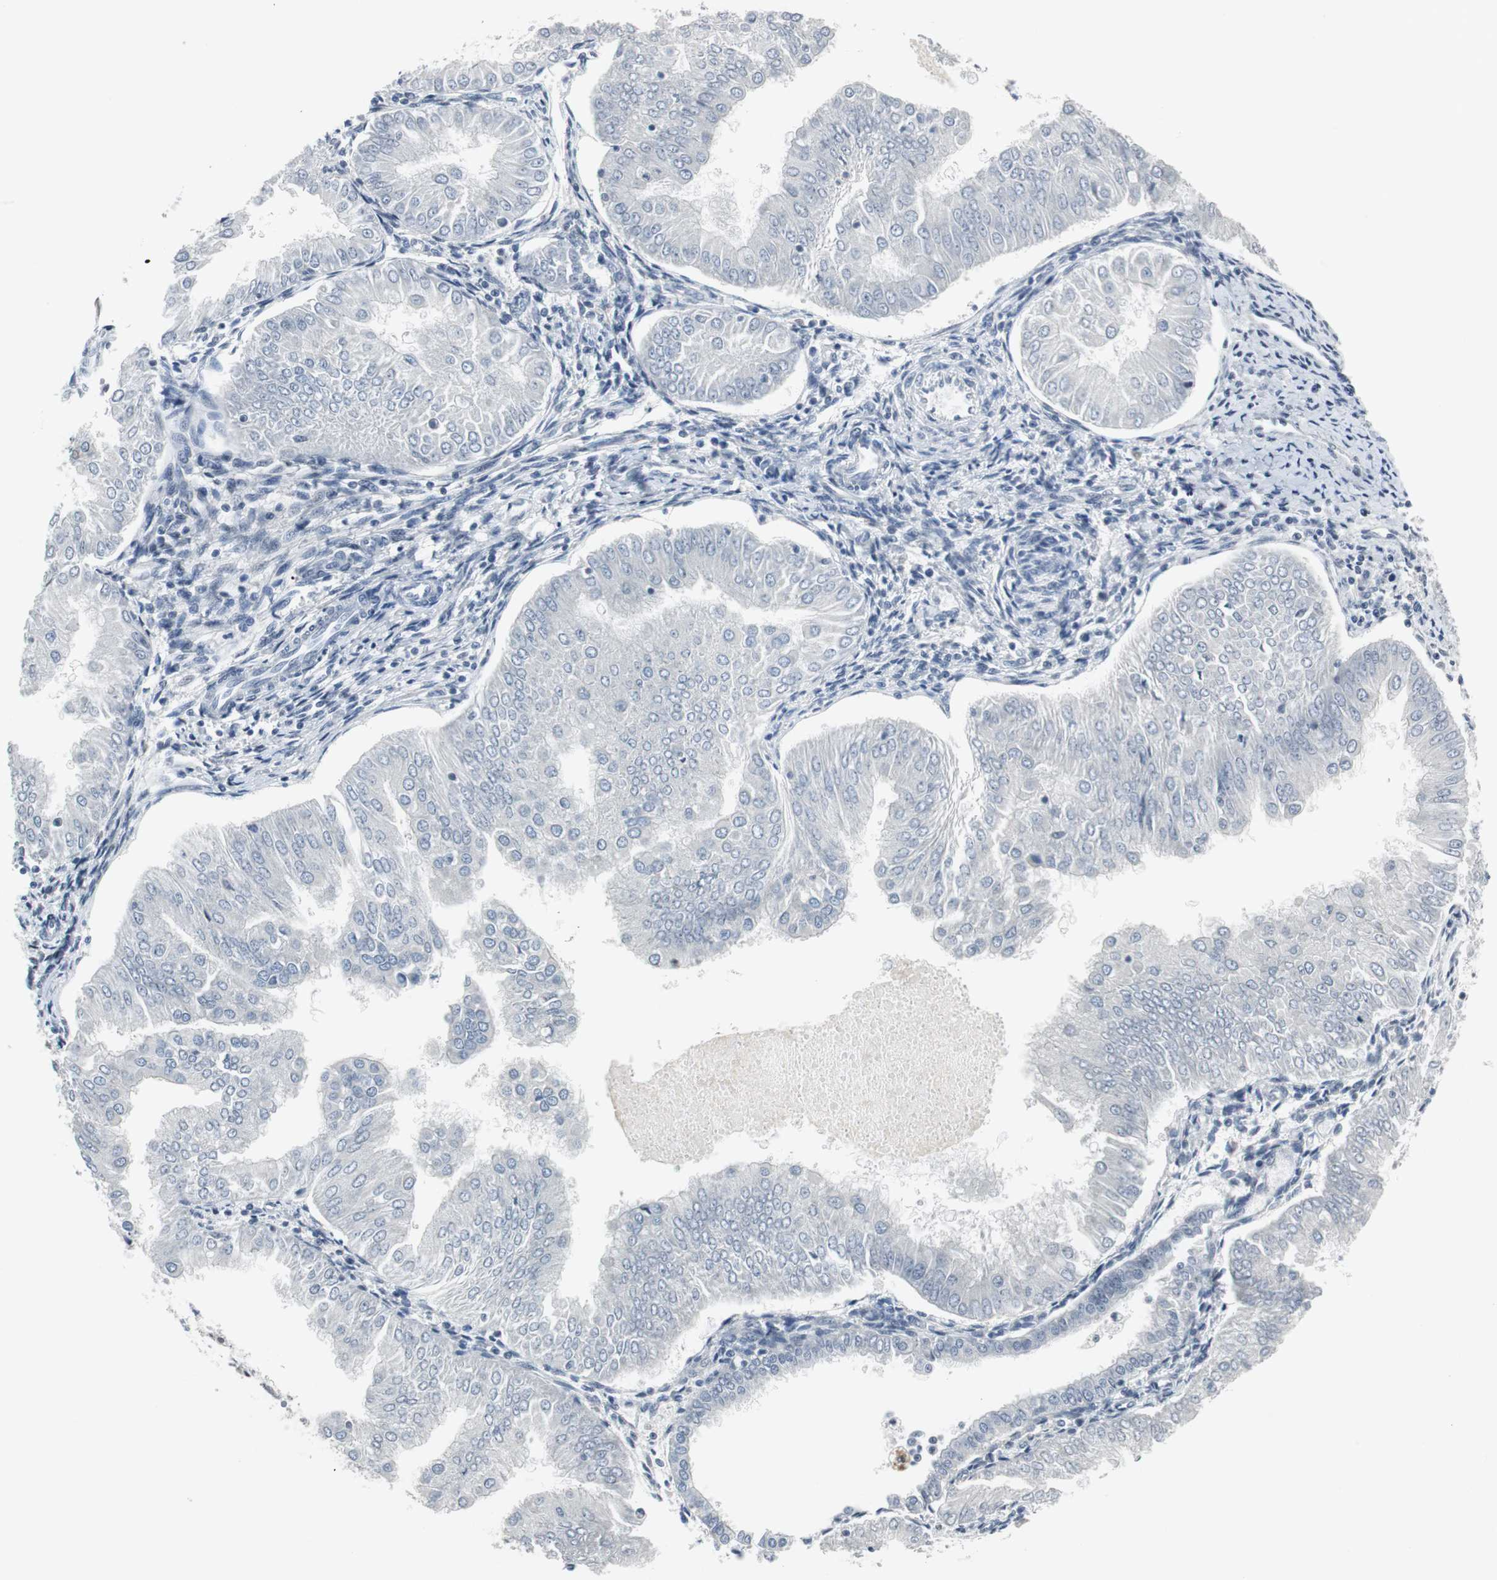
{"staining": {"intensity": "negative", "quantity": "none", "location": "none"}, "tissue": "endometrial cancer", "cell_type": "Tumor cells", "image_type": "cancer", "snomed": [{"axis": "morphology", "description": "Adenocarcinoma, NOS"}, {"axis": "topography", "description": "Endometrium"}], "caption": "Tumor cells are negative for brown protein staining in endometrial adenocarcinoma.", "gene": "ELK1", "patient": {"sex": "female", "age": 53}}